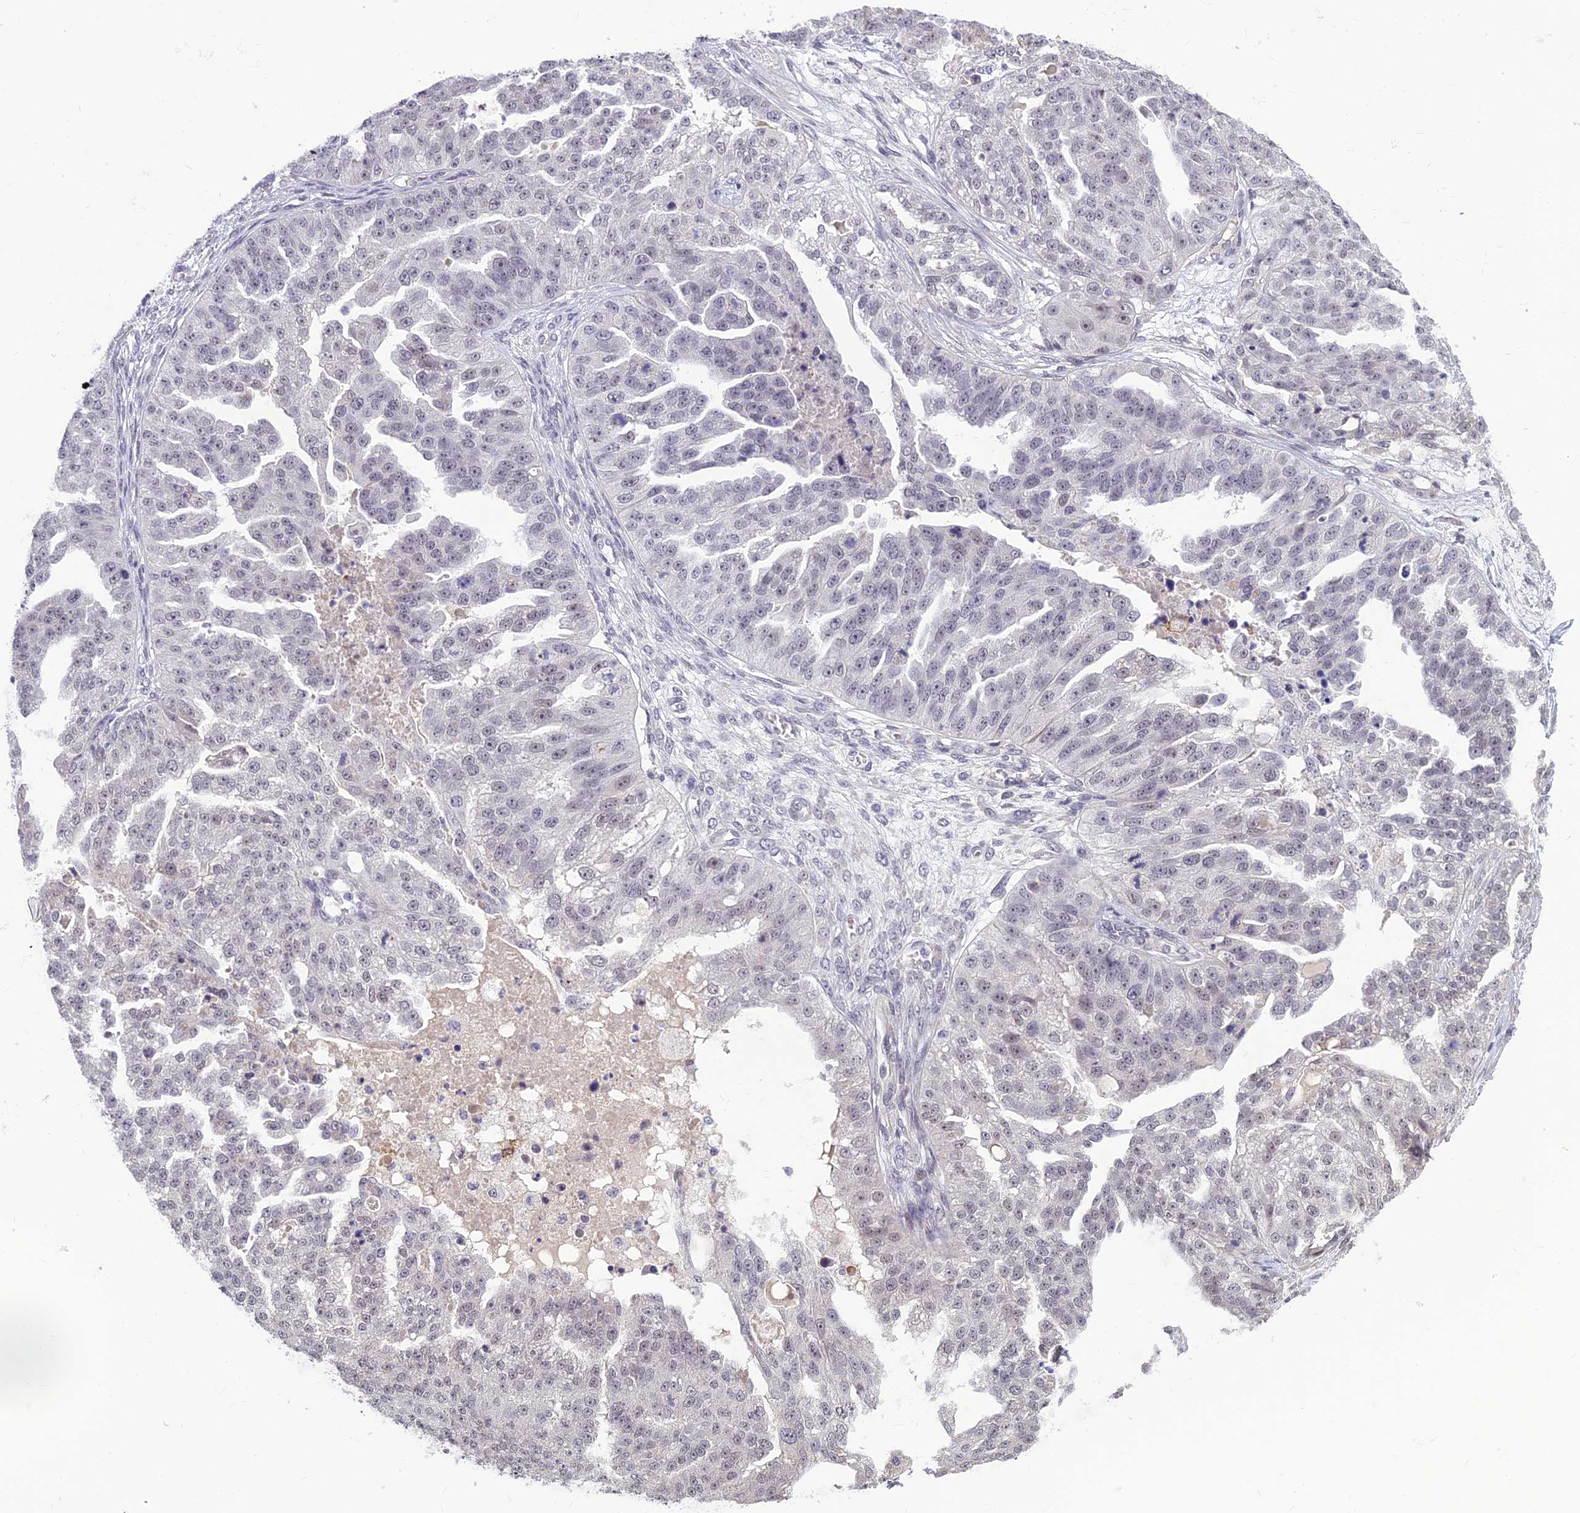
{"staining": {"intensity": "negative", "quantity": "none", "location": "none"}, "tissue": "ovarian cancer", "cell_type": "Tumor cells", "image_type": "cancer", "snomed": [{"axis": "morphology", "description": "Cystadenocarcinoma, serous, NOS"}, {"axis": "topography", "description": "Ovary"}], "caption": "DAB immunohistochemical staining of serous cystadenocarcinoma (ovarian) shows no significant expression in tumor cells. (Brightfield microscopy of DAB immunohistochemistry (IHC) at high magnification).", "gene": "FBRS", "patient": {"sex": "female", "age": 58}}